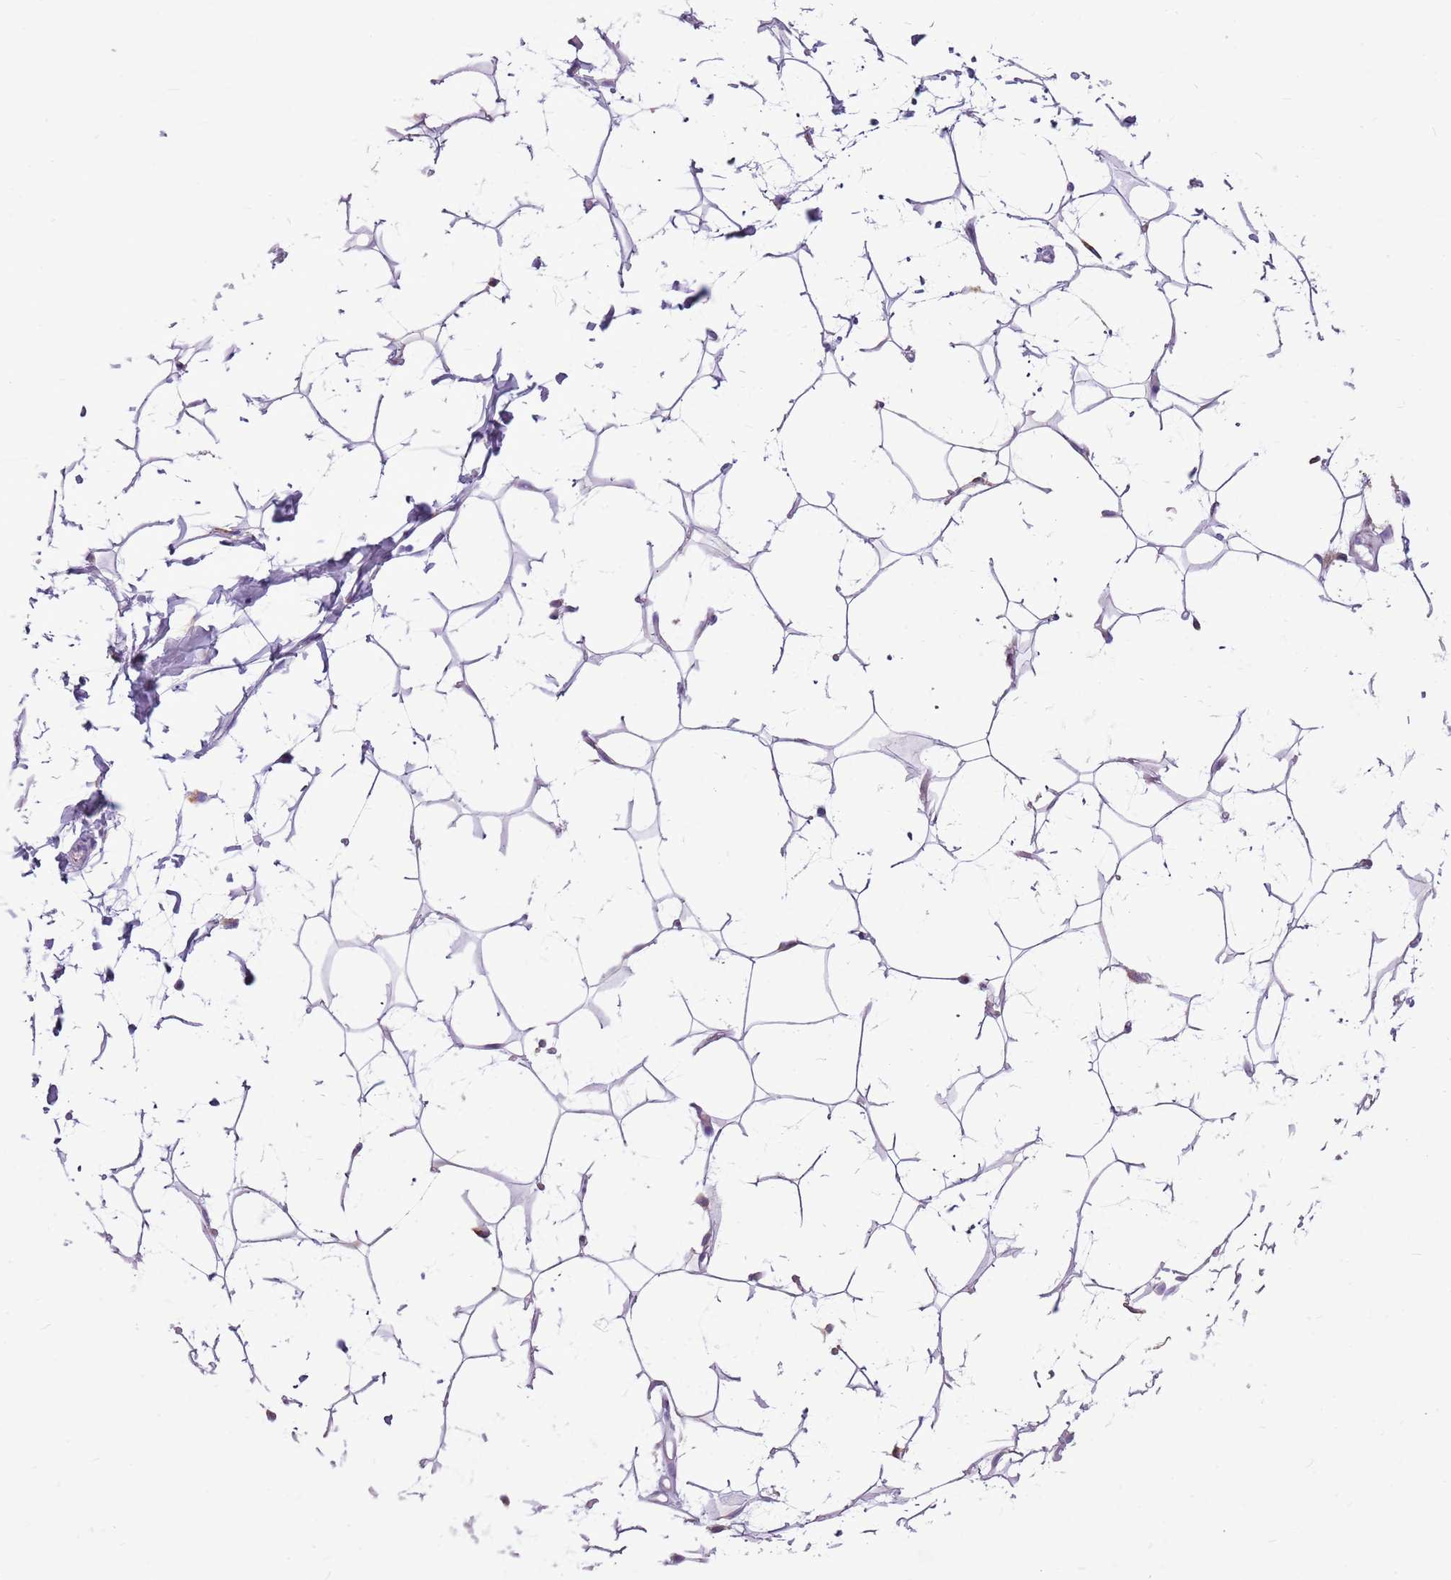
{"staining": {"intensity": "negative", "quantity": "none", "location": "none"}, "tissue": "adipose tissue", "cell_type": "Adipocytes", "image_type": "normal", "snomed": [{"axis": "morphology", "description": "Normal tissue, NOS"}, {"axis": "topography", "description": "Breast"}], "caption": "DAB immunohistochemical staining of normal adipose tissue exhibits no significant staining in adipocytes.", "gene": "KCTD19", "patient": {"sex": "female", "age": 26}}